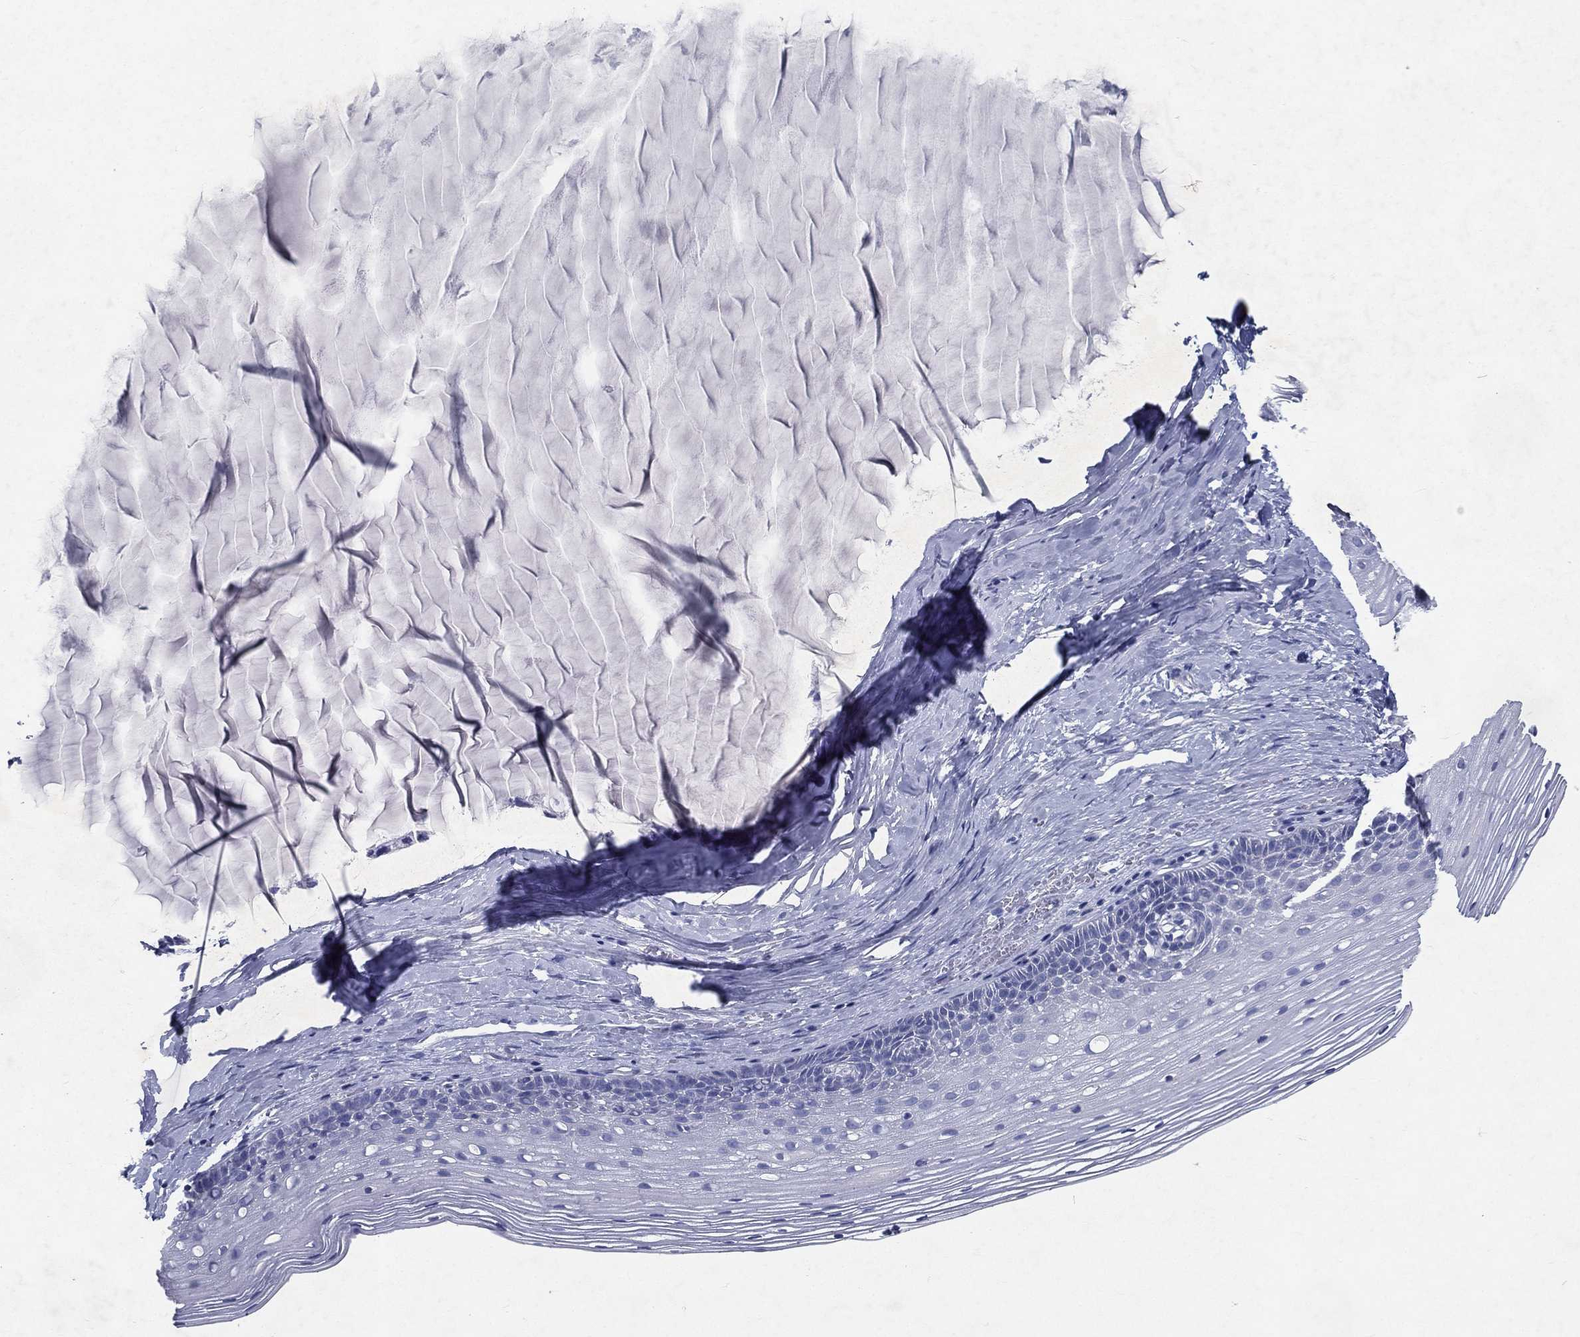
{"staining": {"intensity": "negative", "quantity": "none", "location": "none"}, "tissue": "cervix", "cell_type": "Glandular cells", "image_type": "normal", "snomed": [{"axis": "morphology", "description": "Normal tissue, NOS"}, {"axis": "topography", "description": "Cervix"}], "caption": "This micrograph is of normal cervix stained with immunohistochemistry to label a protein in brown with the nuclei are counter-stained blue. There is no staining in glandular cells. The staining is performed using DAB brown chromogen with nuclei counter-stained in using hematoxylin.", "gene": "RGS13", "patient": {"sex": "female", "age": 40}}